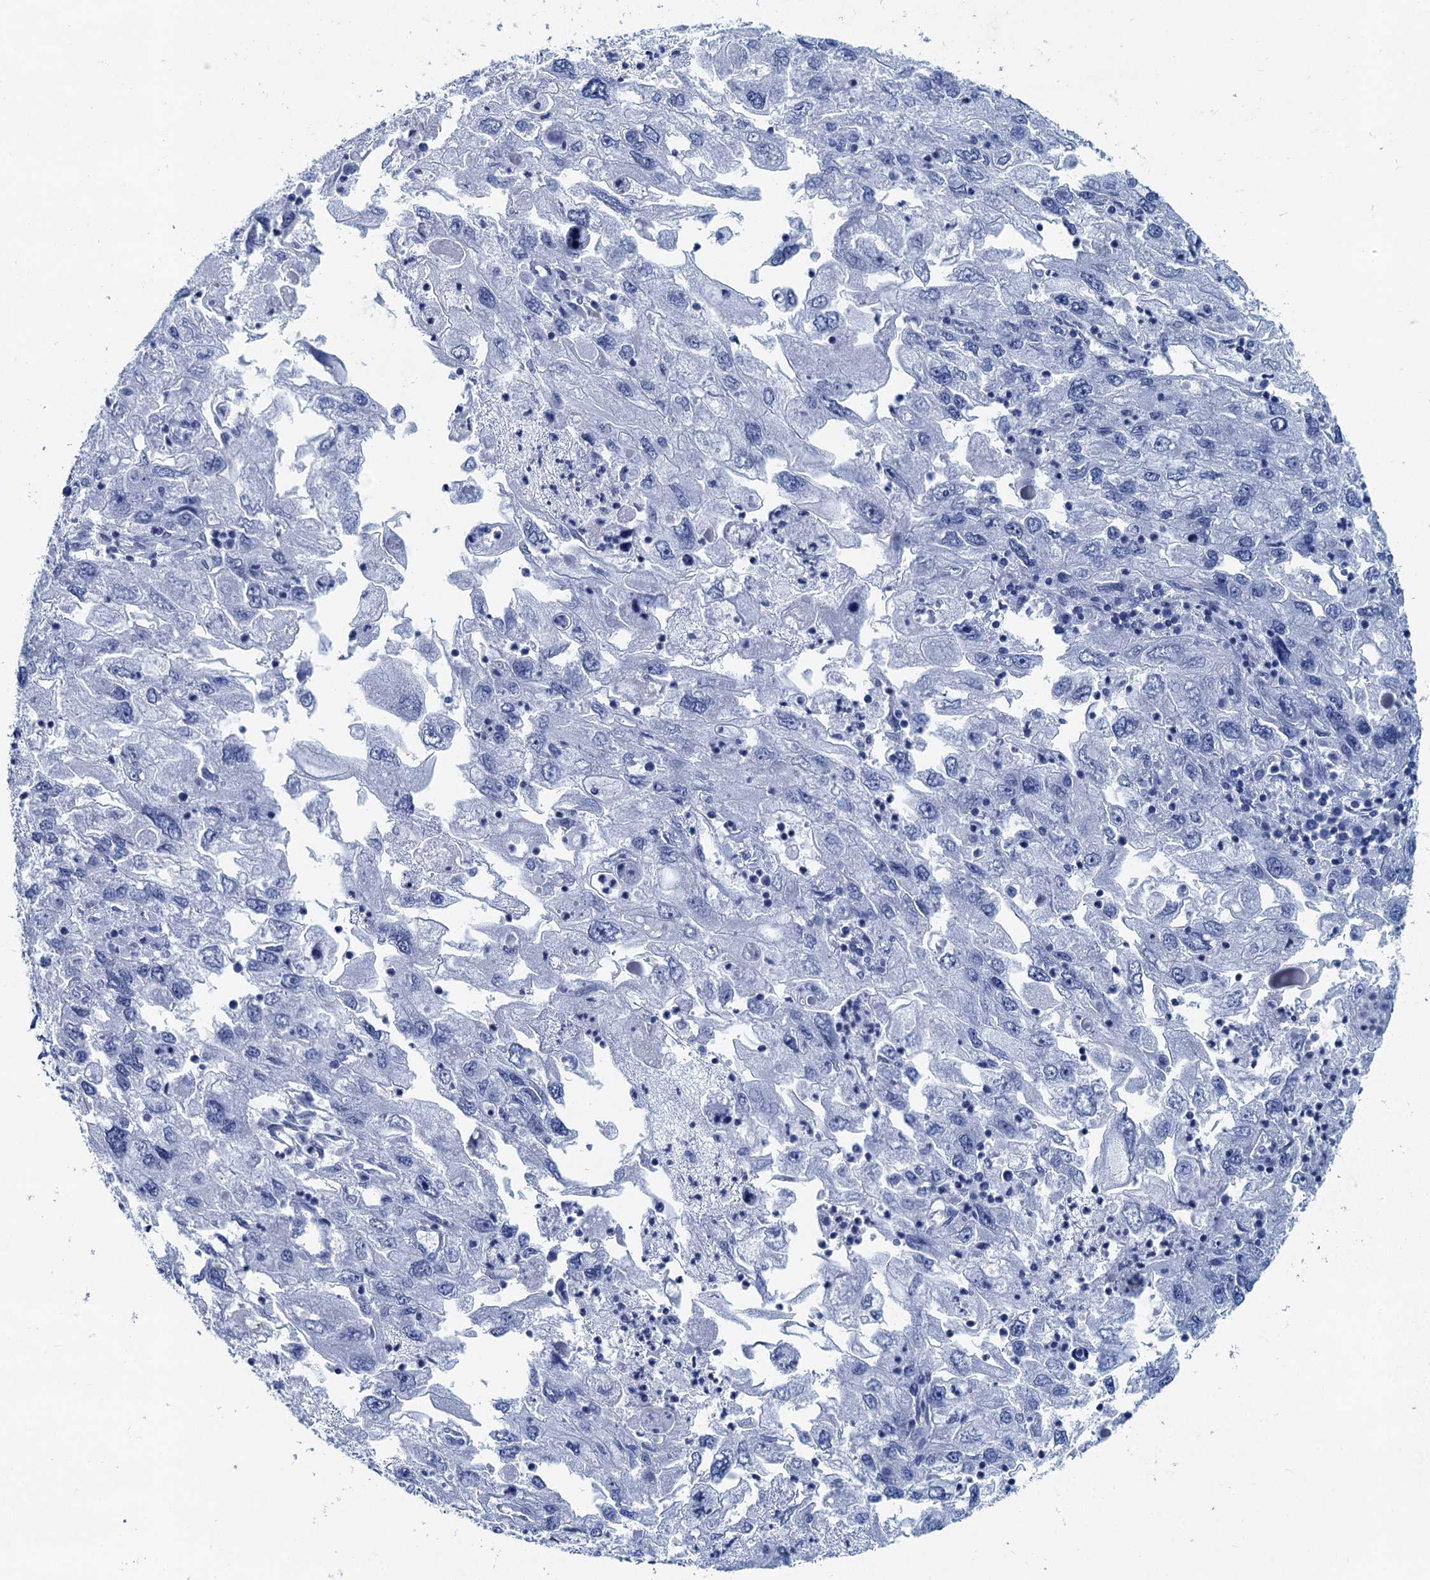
{"staining": {"intensity": "negative", "quantity": "none", "location": "none"}, "tissue": "endometrial cancer", "cell_type": "Tumor cells", "image_type": "cancer", "snomed": [{"axis": "morphology", "description": "Adenocarcinoma, NOS"}, {"axis": "topography", "description": "Endometrium"}], "caption": "The immunohistochemistry (IHC) photomicrograph has no significant staining in tumor cells of adenocarcinoma (endometrial) tissue.", "gene": "HAPSTR1", "patient": {"sex": "female", "age": 49}}